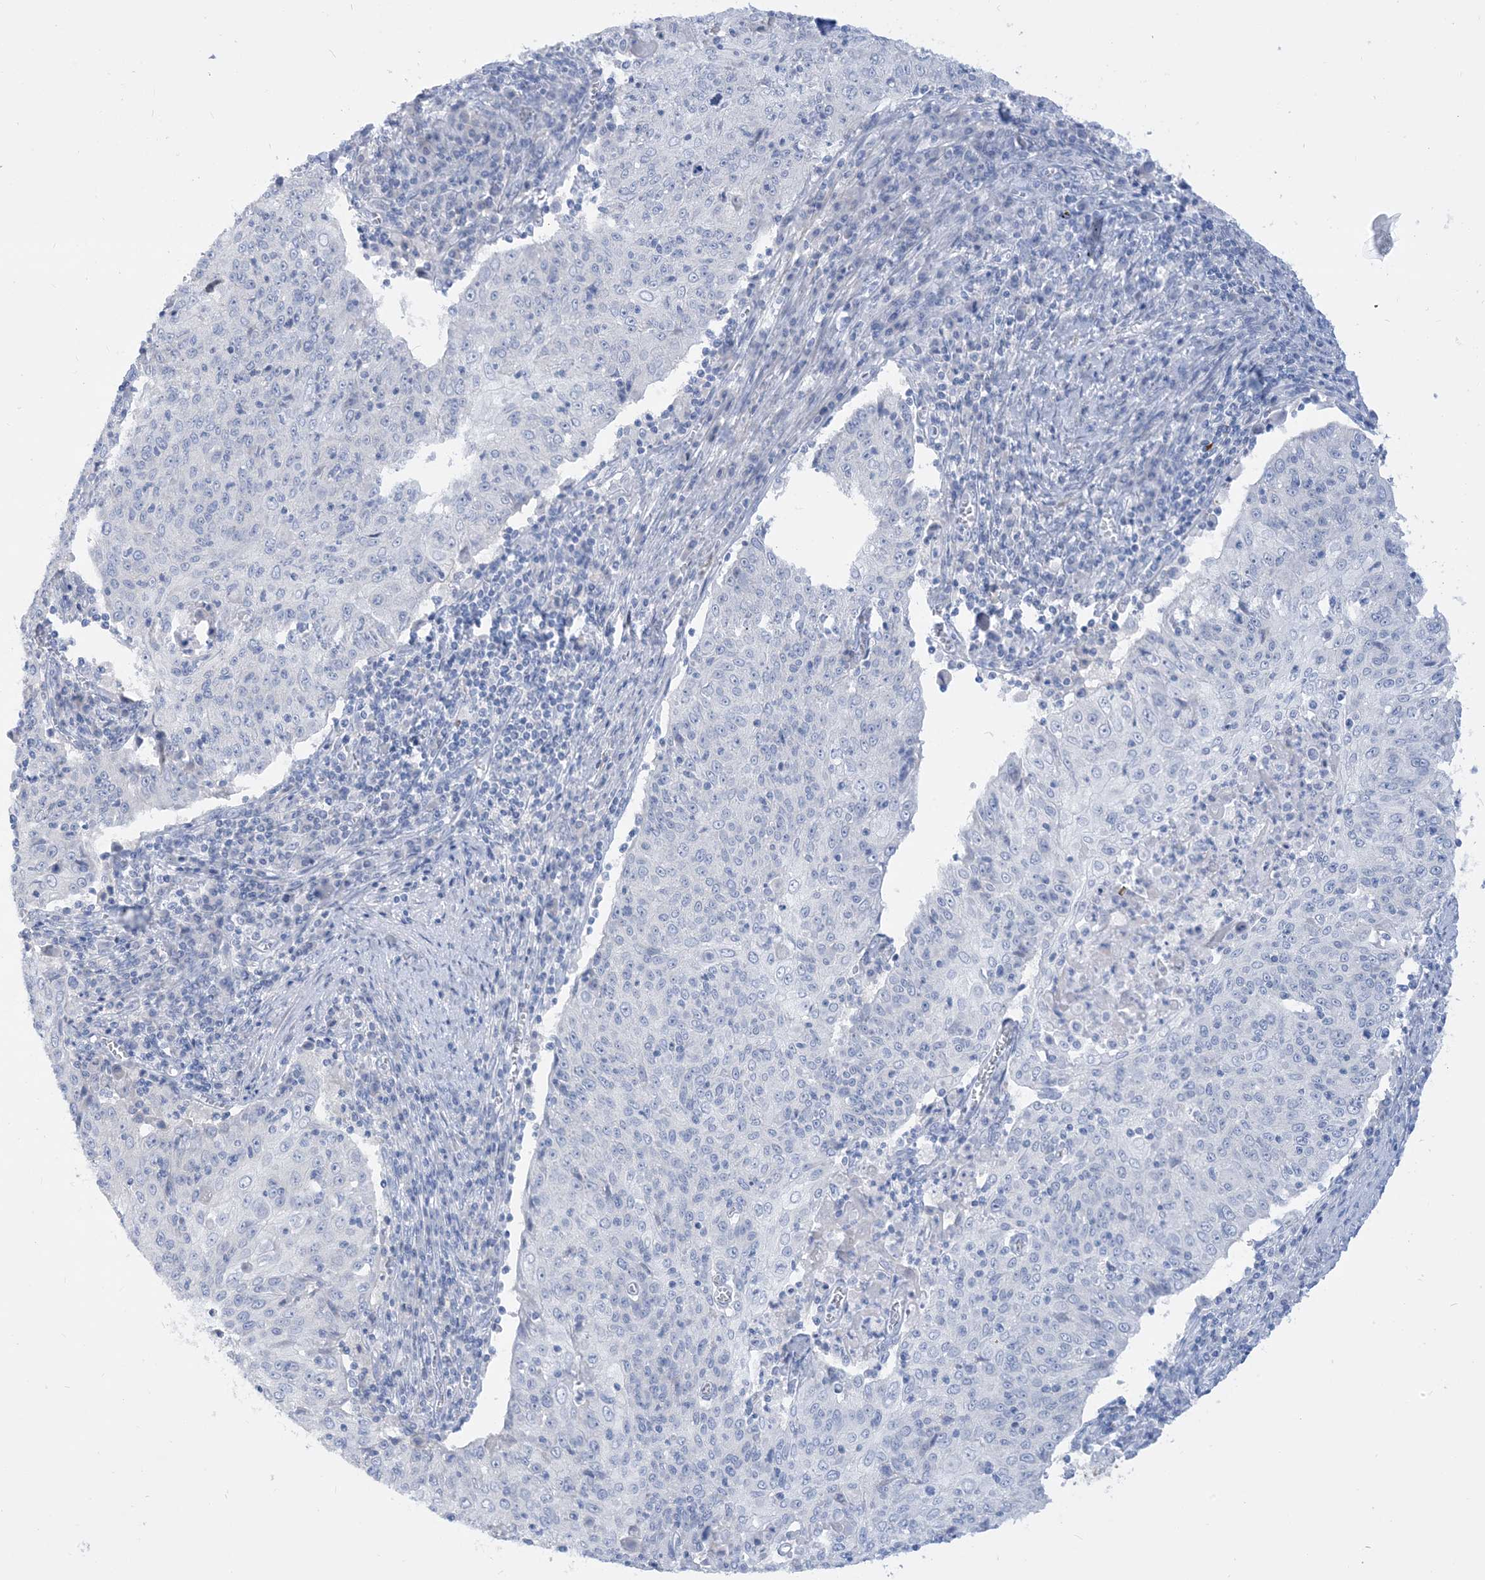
{"staining": {"intensity": "negative", "quantity": "none", "location": "none"}, "tissue": "cervical cancer", "cell_type": "Tumor cells", "image_type": "cancer", "snomed": [{"axis": "morphology", "description": "Squamous cell carcinoma, NOS"}, {"axis": "topography", "description": "Cervix"}], "caption": "Immunohistochemistry (IHC) of cervical cancer (squamous cell carcinoma) displays no expression in tumor cells.", "gene": "MARS2", "patient": {"sex": "female", "age": 48}}